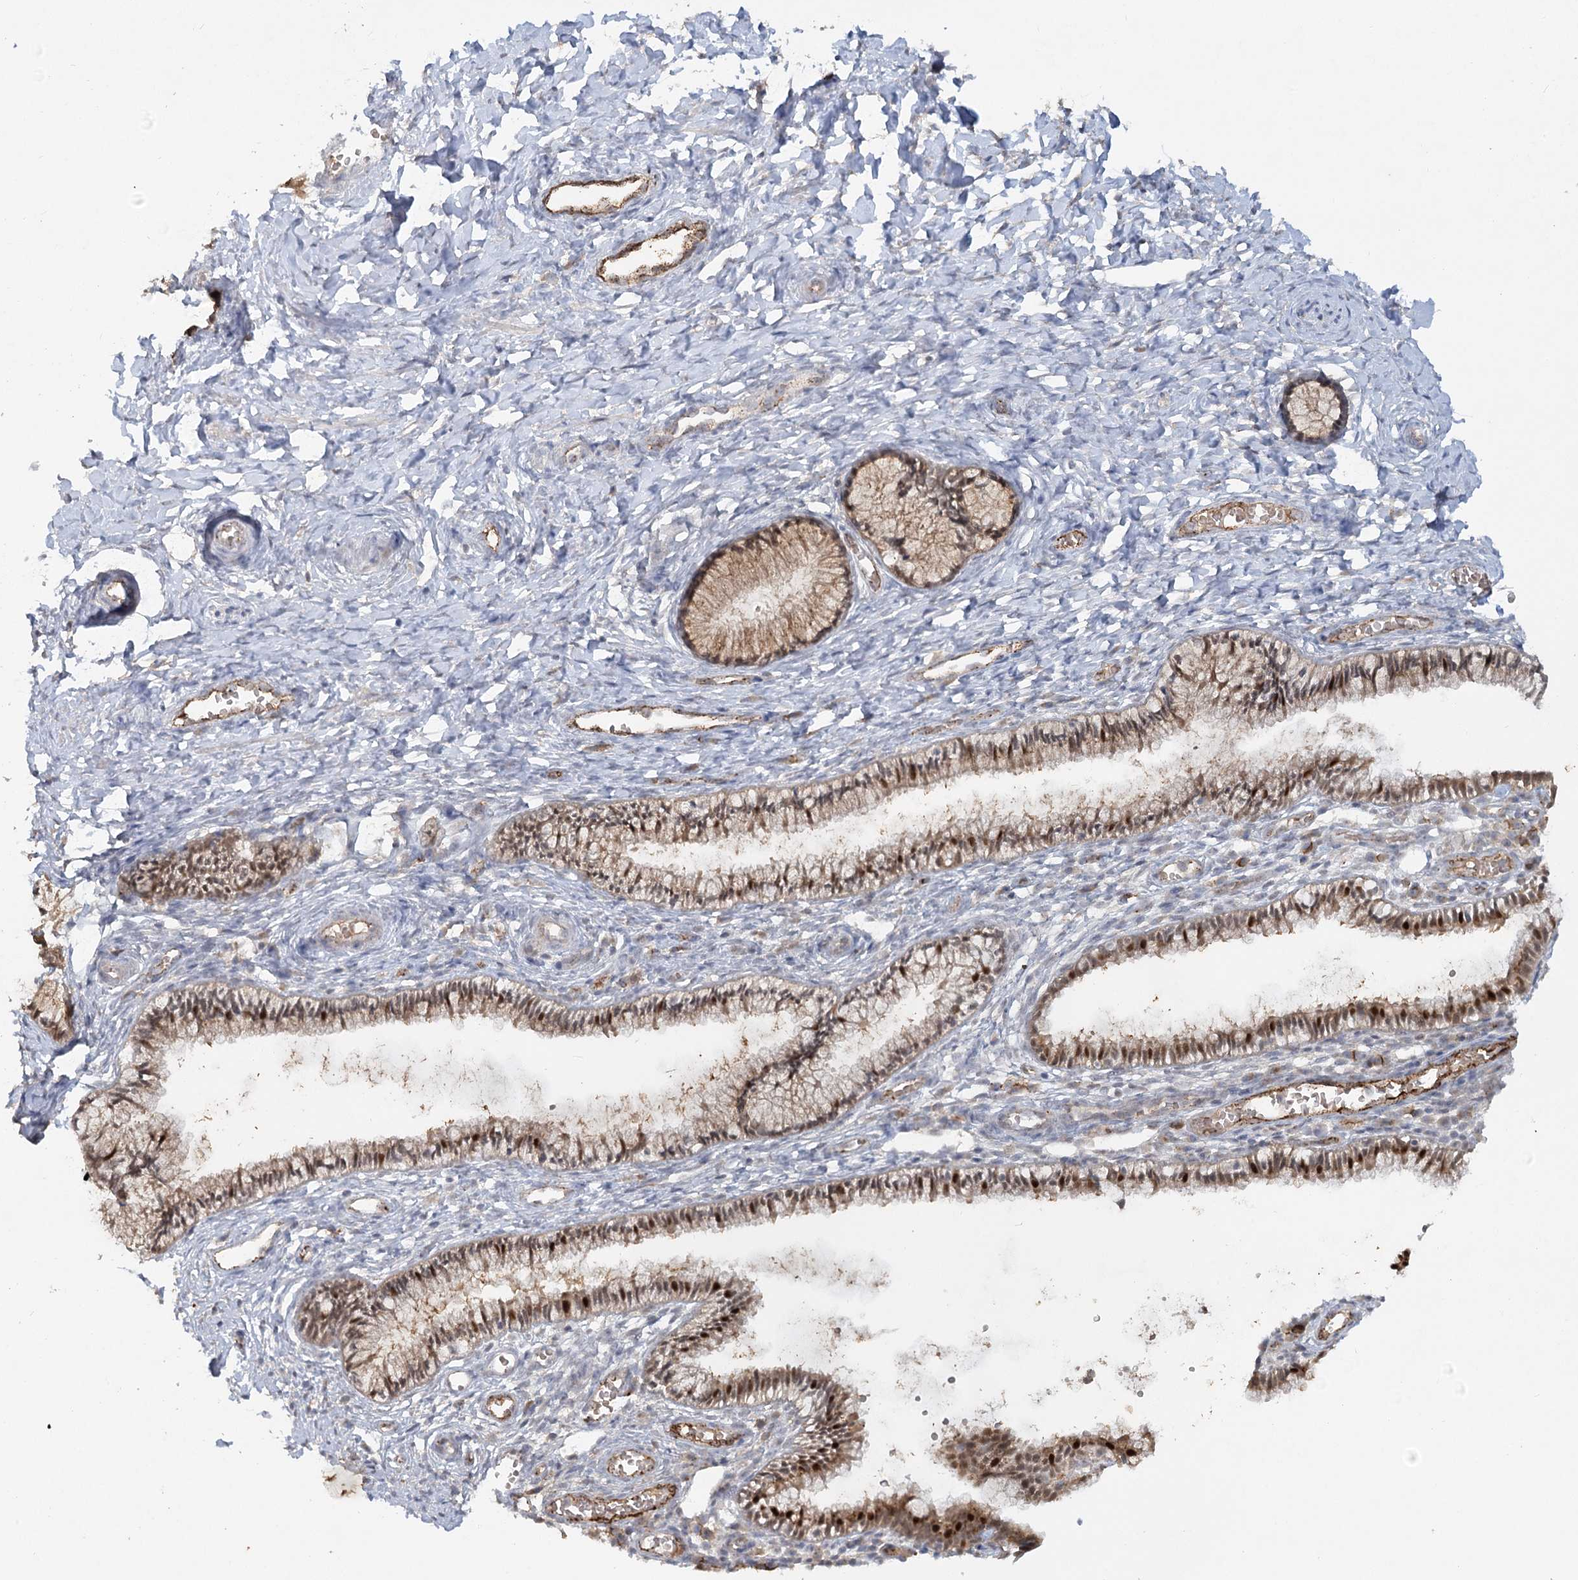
{"staining": {"intensity": "moderate", "quantity": ">75%", "location": "cytoplasmic/membranous,nuclear"}, "tissue": "cervix", "cell_type": "Glandular cells", "image_type": "normal", "snomed": [{"axis": "morphology", "description": "Normal tissue, NOS"}, {"axis": "topography", "description": "Cervix"}], "caption": "A histopathology image showing moderate cytoplasmic/membranous,nuclear positivity in about >75% of glandular cells in benign cervix, as visualized by brown immunohistochemical staining.", "gene": "KBTBD4", "patient": {"sex": "female", "age": 27}}